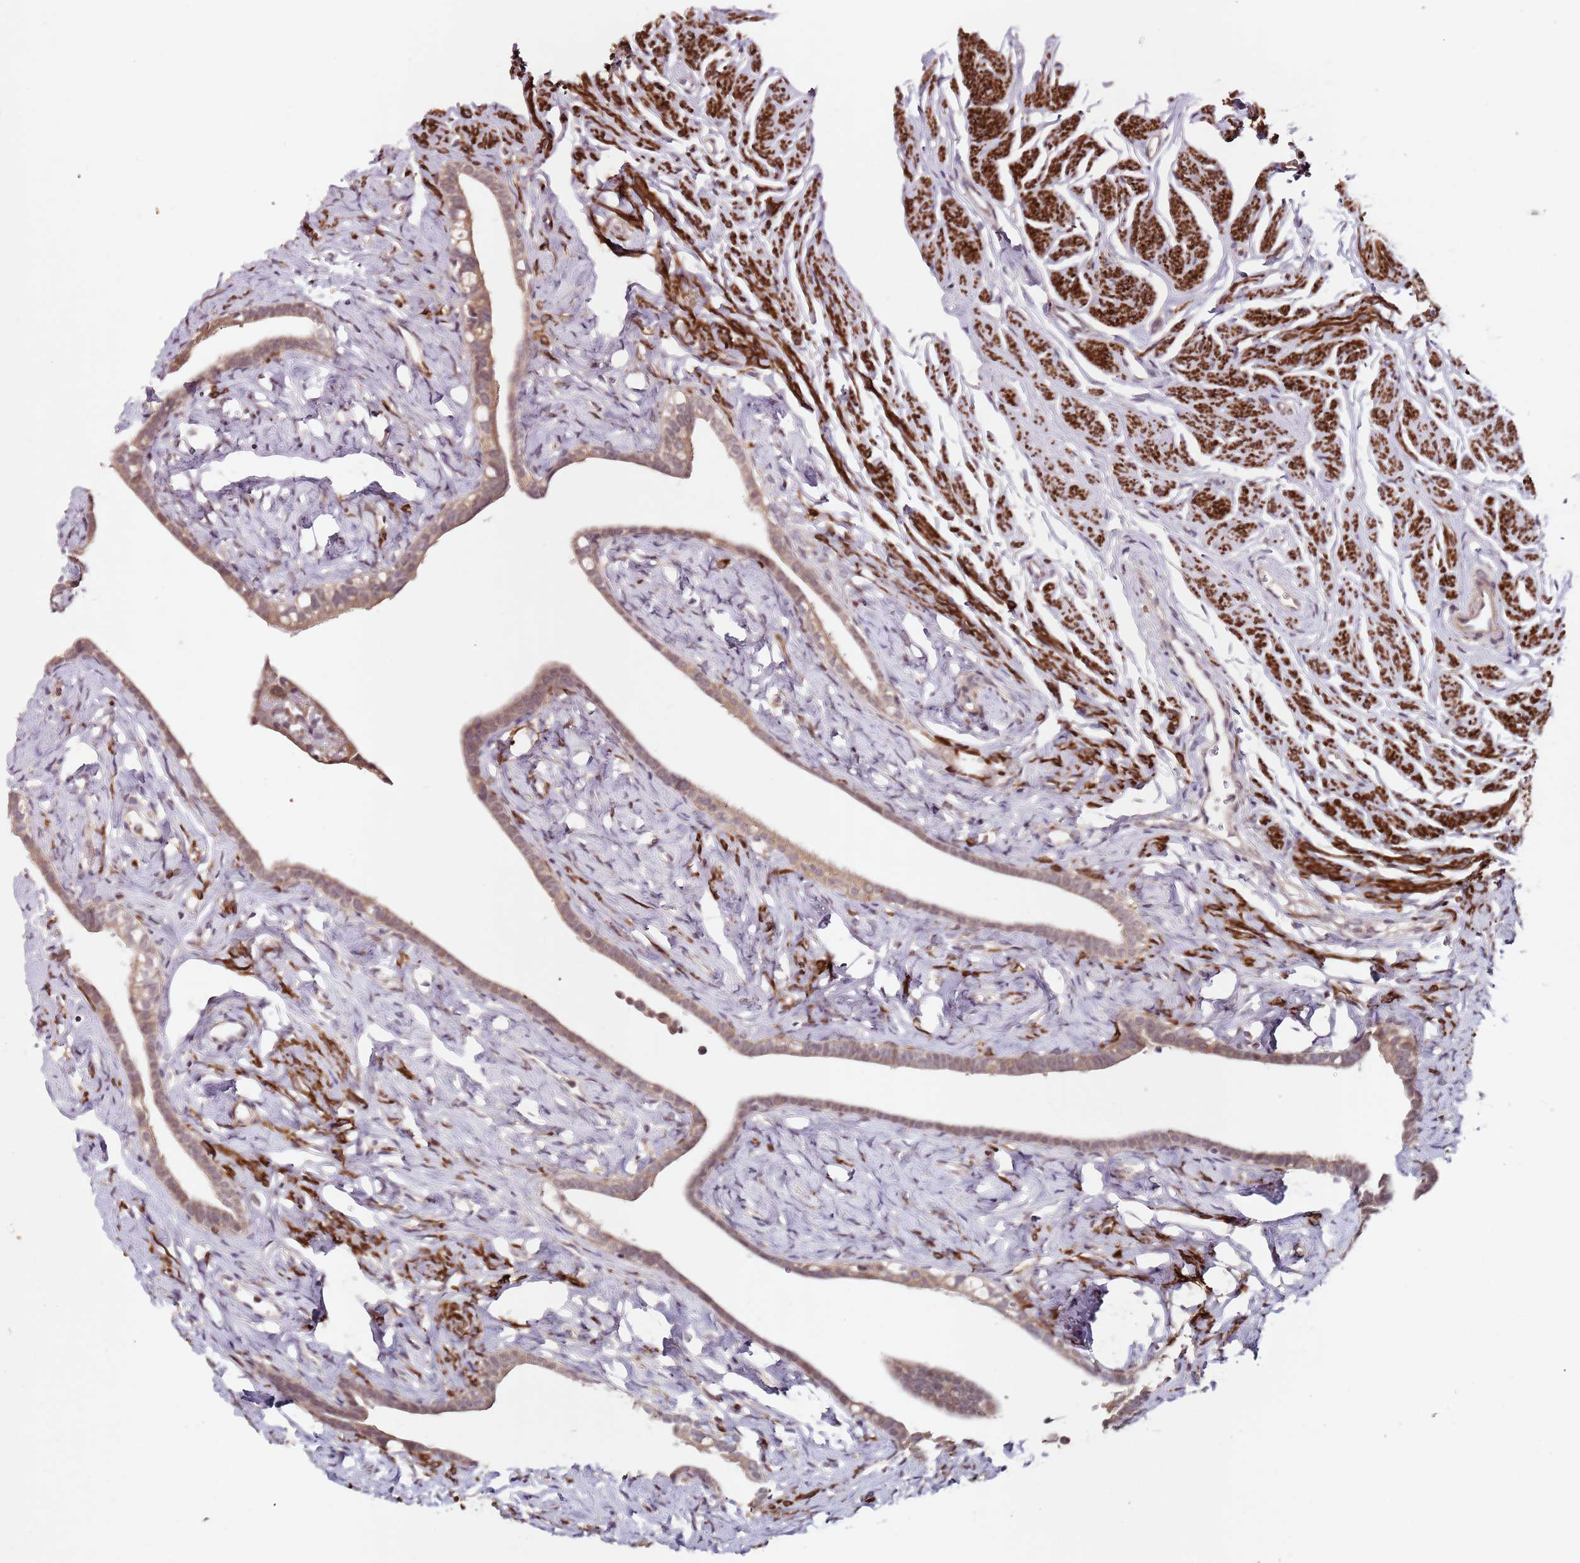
{"staining": {"intensity": "moderate", "quantity": ">75%", "location": "cytoplasmic/membranous"}, "tissue": "fallopian tube", "cell_type": "Glandular cells", "image_type": "normal", "snomed": [{"axis": "morphology", "description": "Normal tissue, NOS"}, {"axis": "topography", "description": "Fallopian tube"}], "caption": "Immunohistochemistry of unremarkable fallopian tube reveals medium levels of moderate cytoplasmic/membranous positivity in approximately >75% of glandular cells. (brown staining indicates protein expression, while blue staining denotes nuclei).", "gene": "LIN37", "patient": {"sex": "female", "age": 66}}